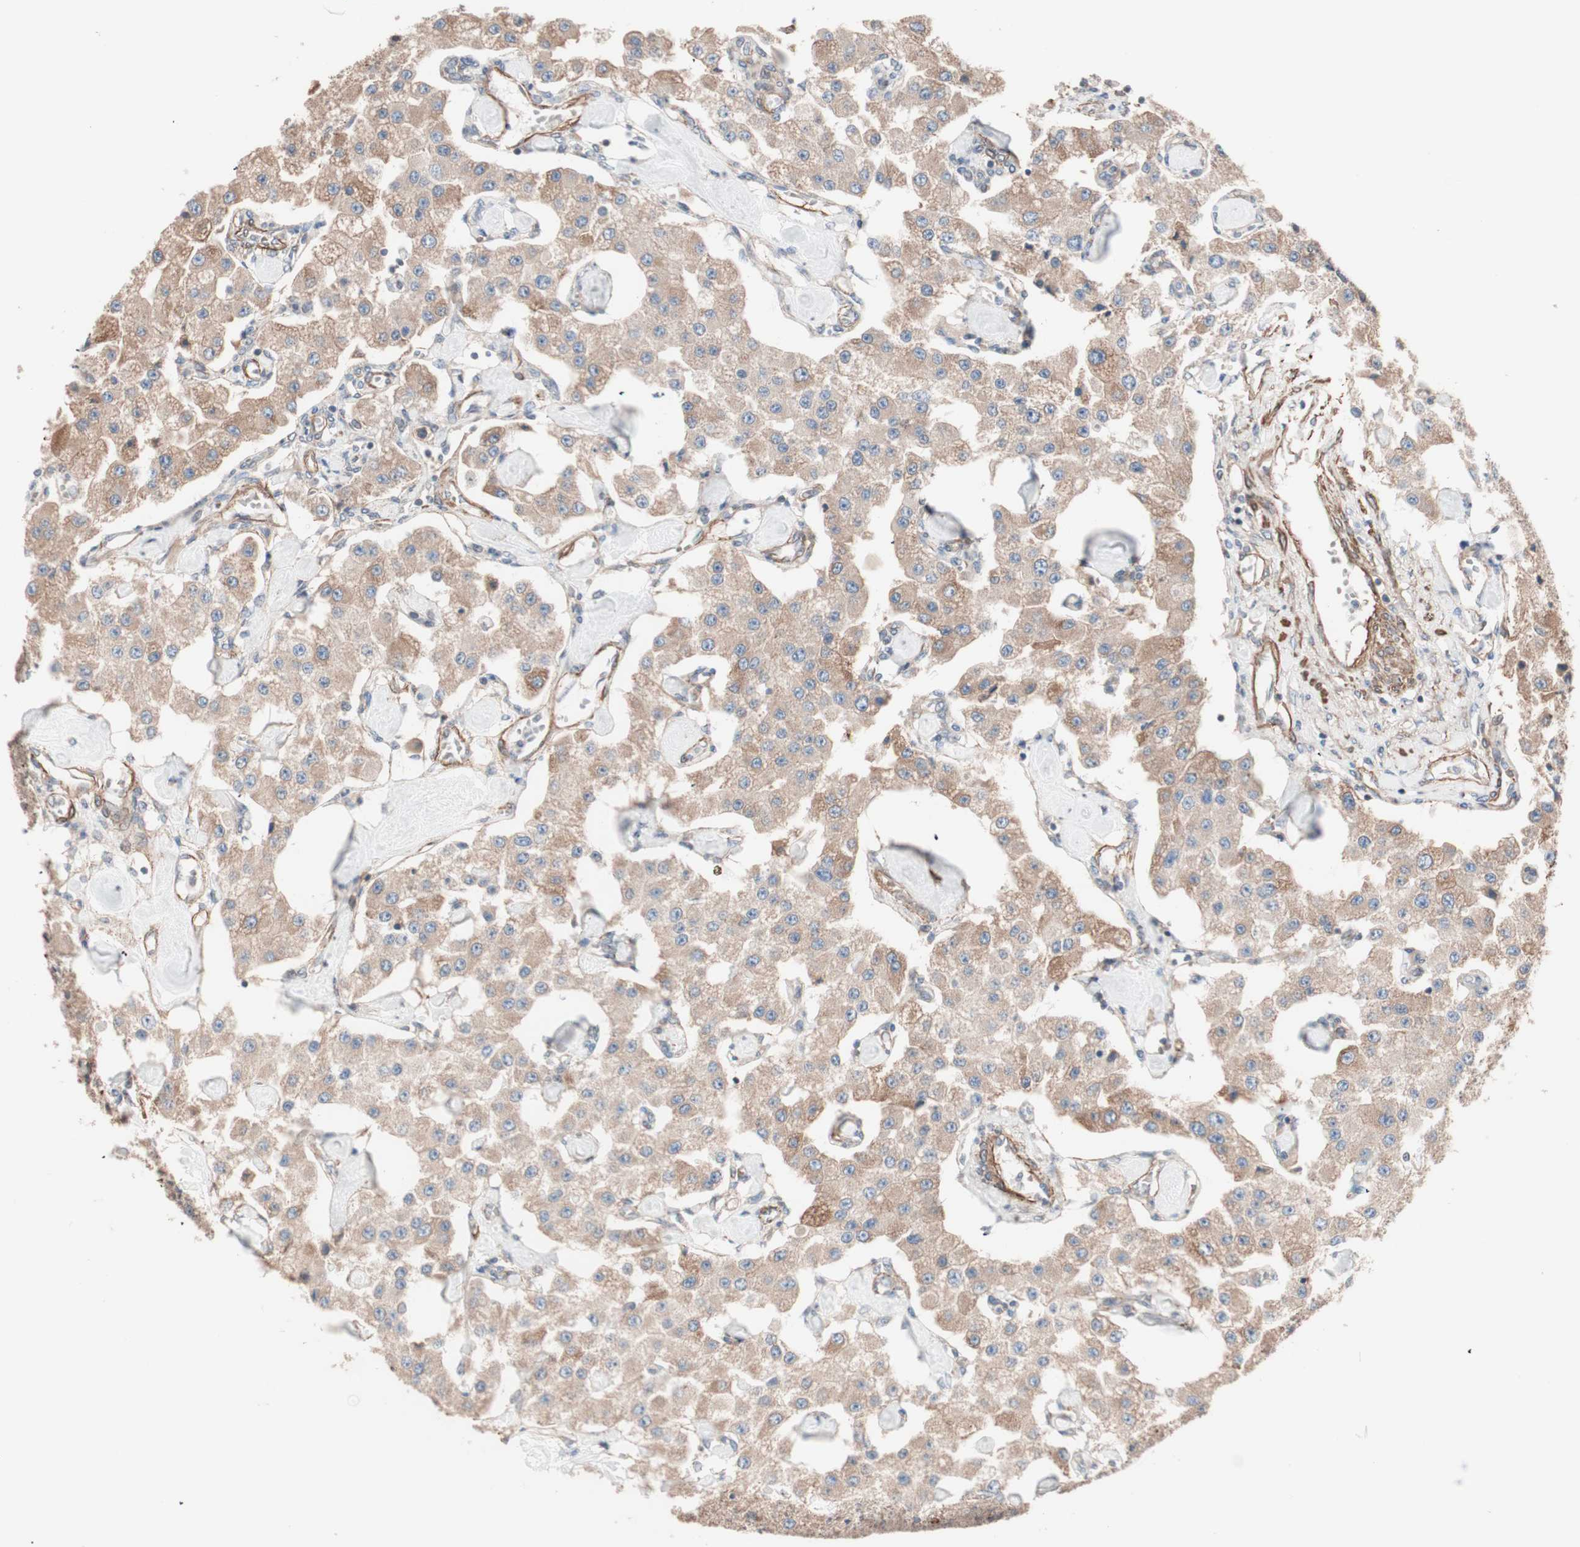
{"staining": {"intensity": "moderate", "quantity": ">75%", "location": "cytoplasmic/membranous"}, "tissue": "carcinoid", "cell_type": "Tumor cells", "image_type": "cancer", "snomed": [{"axis": "morphology", "description": "Carcinoid, malignant, NOS"}, {"axis": "topography", "description": "Pancreas"}], "caption": "Immunohistochemical staining of carcinoid exhibits medium levels of moderate cytoplasmic/membranous protein staining in about >75% of tumor cells.", "gene": "ALG5", "patient": {"sex": "male", "age": 41}}